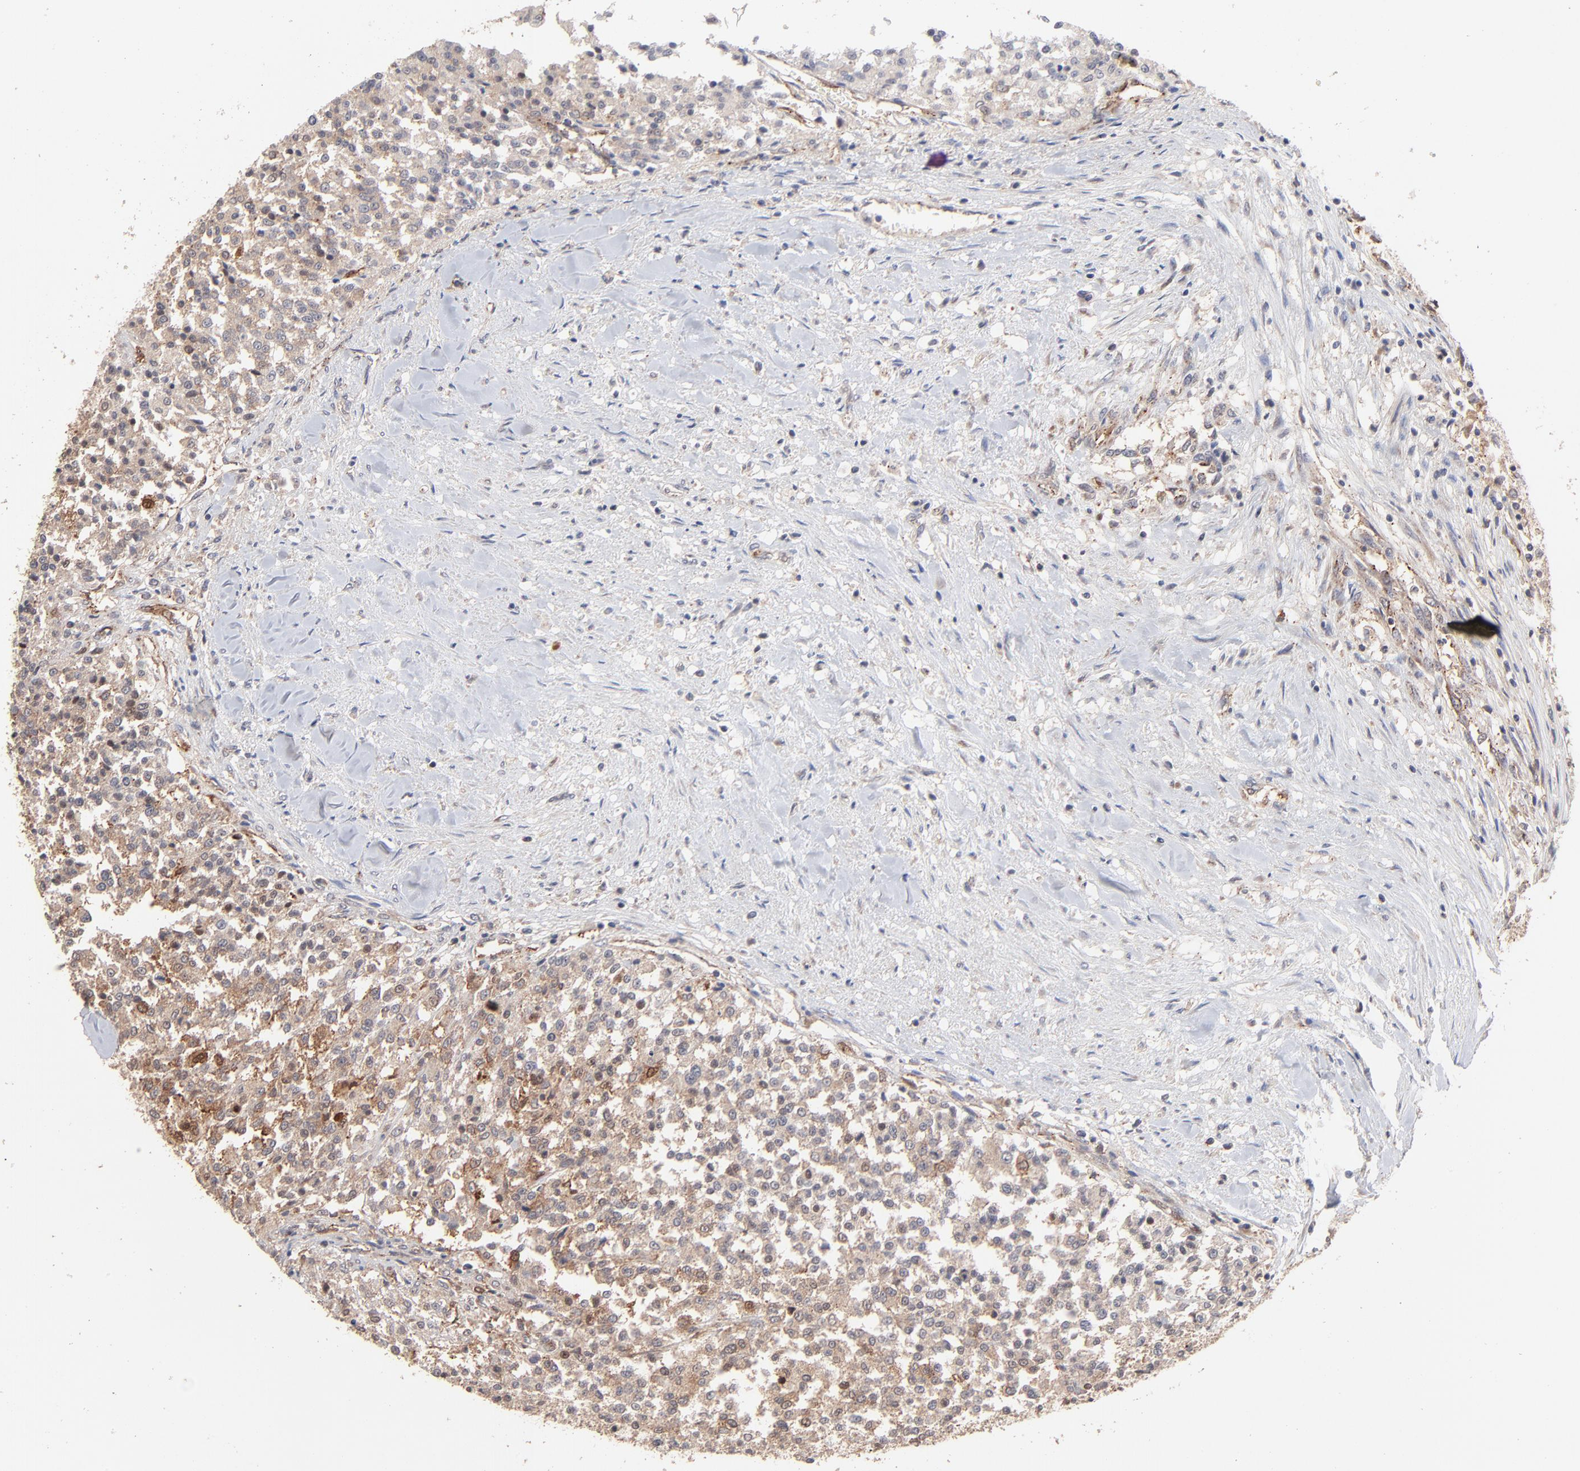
{"staining": {"intensity": "weak", "quantity": ">75%", "location": "cytoplasmic/membranous"}, "tissue": "testis cancer", "cell_type": "Tumor cells", "image_type": "cancer", "snomed": [{"axis": "morphology", "description": "Seminoma, NOS"}, {"axis": "topography", "description": "Testis"}], "caption": "Human testis seminoma stained for a protein (brown) demonstrates weak cytoplasmic/membranous positive staining in approximately >75% of tumor cells.", "gene": "IVNS1ABP", "patient": {"sex": "male", "age": 59}}